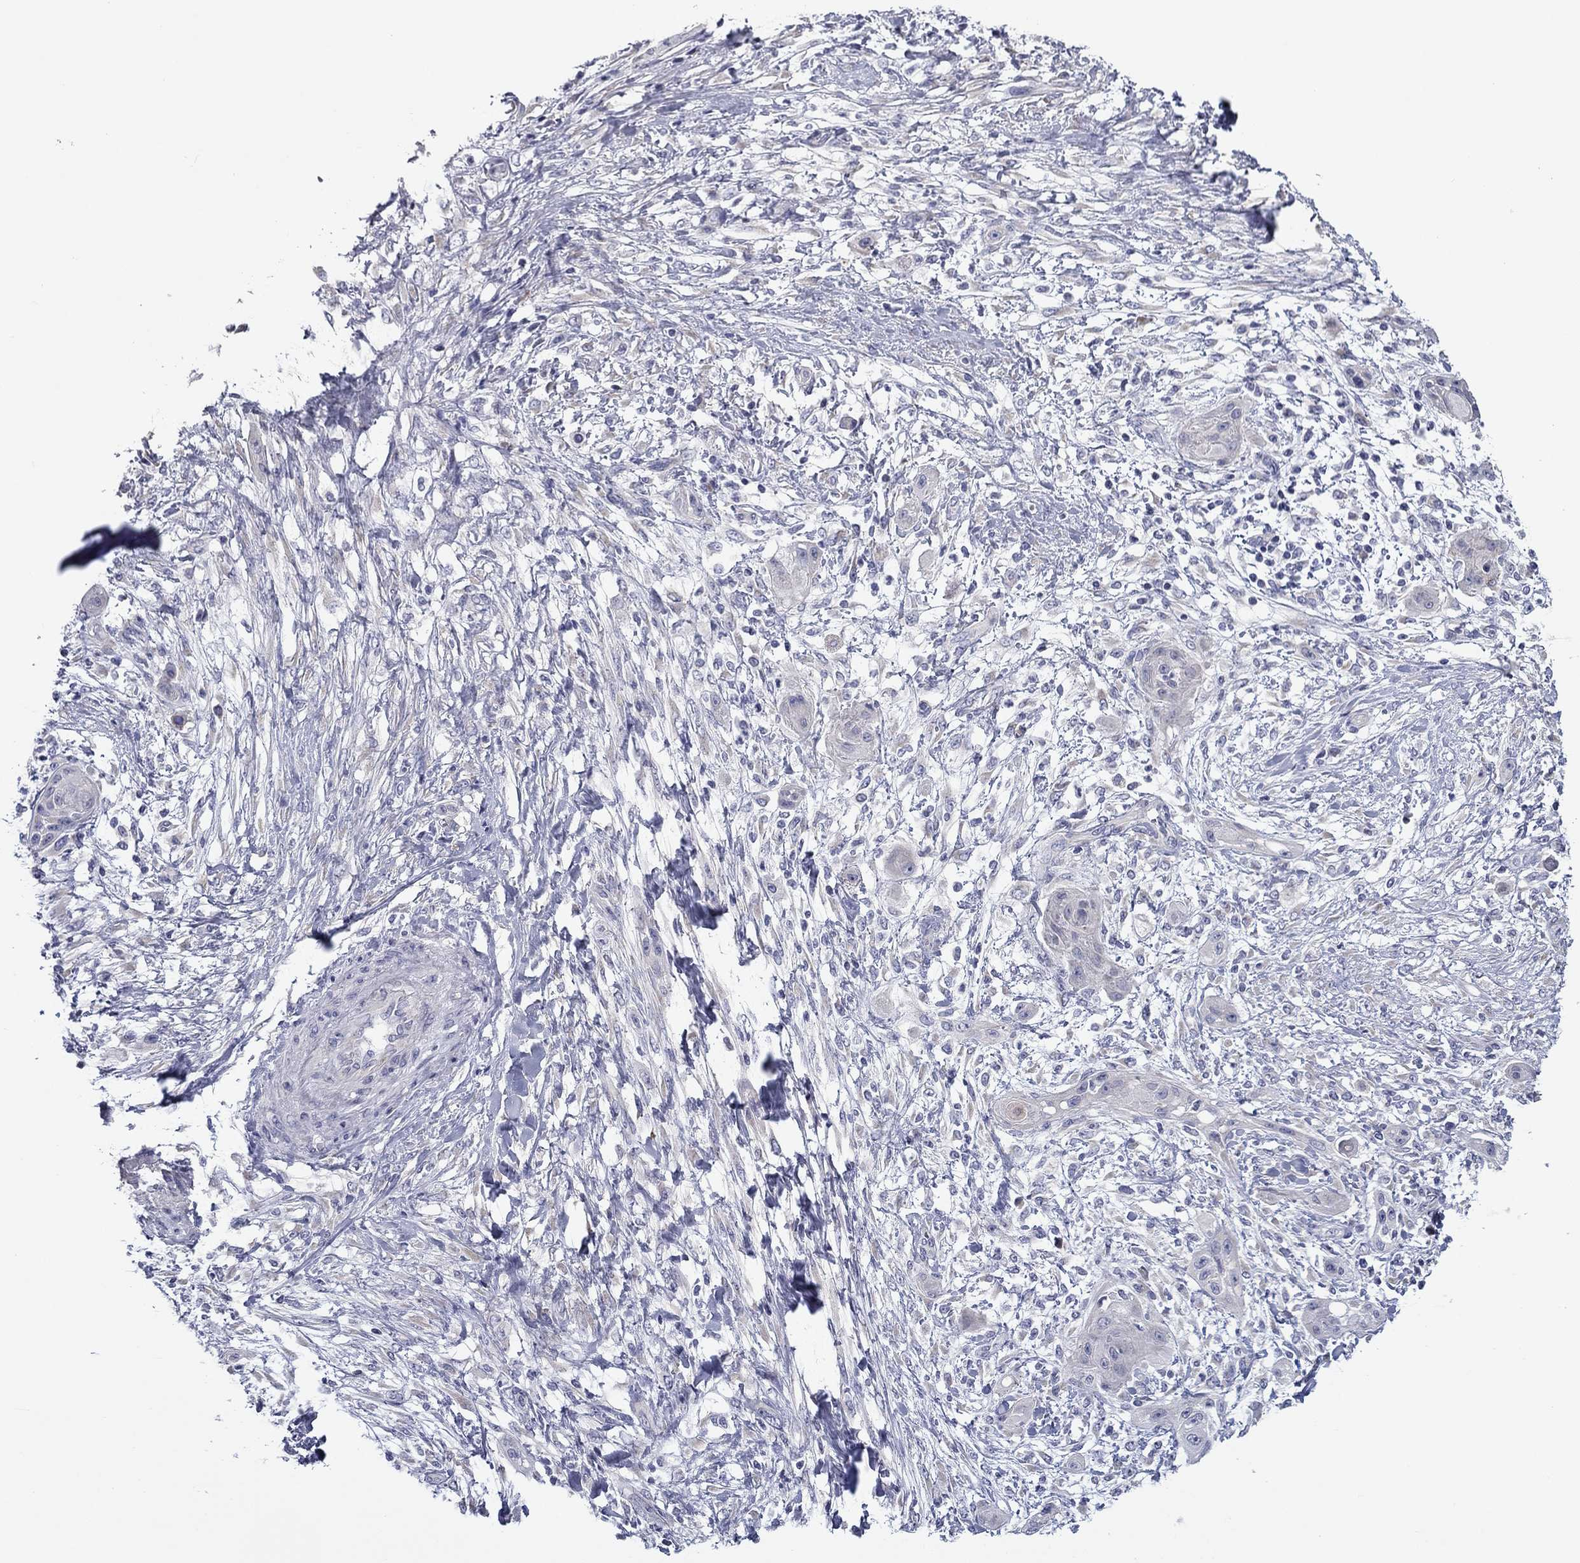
{"staining": {"intensity": "negative", "quantity": "none", "location": "none"}, "tissue": "skin cancer", "cell_type": "Tumor cells", "image_type": "cancer", "snomed": [{"axis": "morphology", "description": "Squamous cell carcinoma, NOS"}, {"axis": "topography", "description": "Skin"}], "caption": "Immunohistochemistry (IHC) of skin cancer reveals no positivity in tumor cells.", "gene": "SPATA7", "patient": {"sex": "male", "age": 62}}